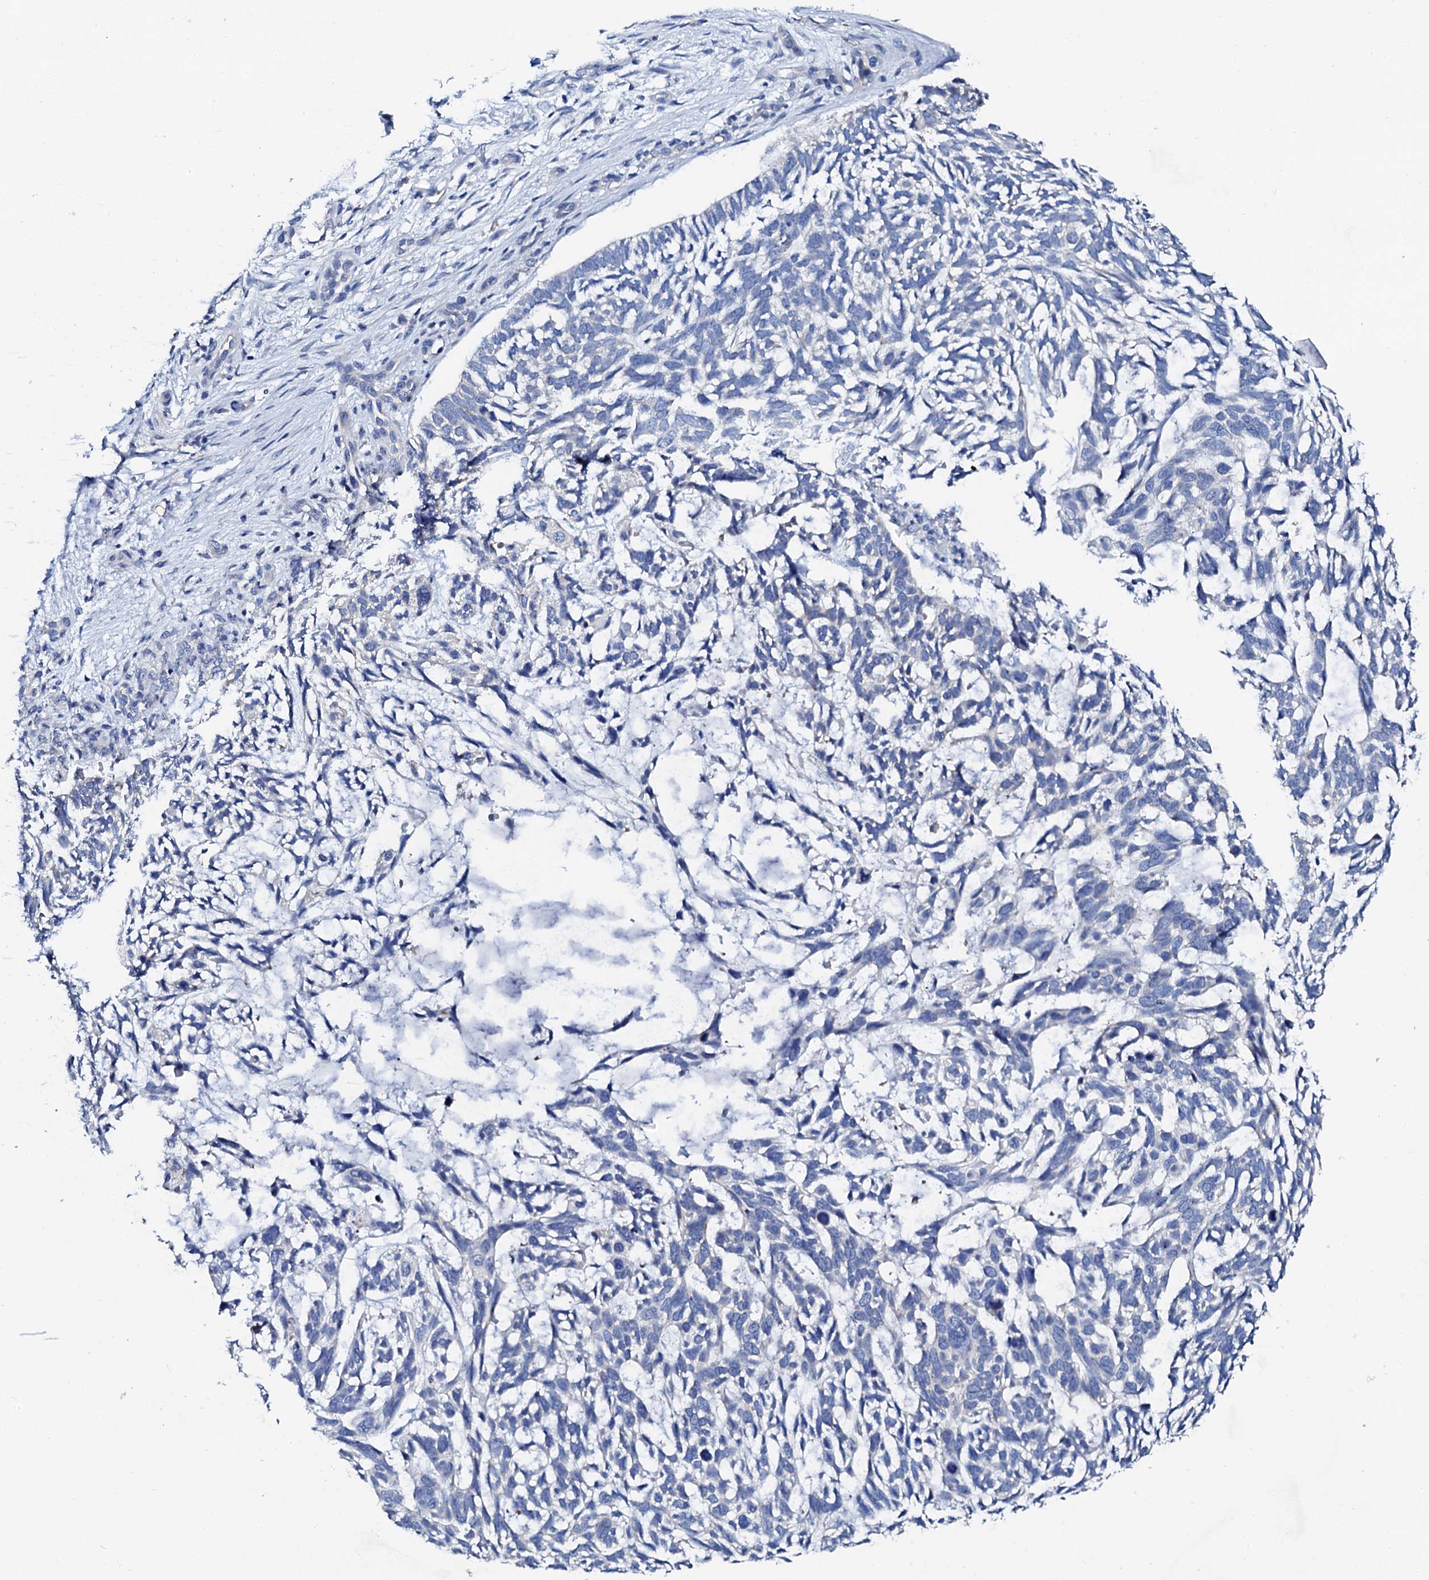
{"staining": {"intensity": "negative", "quantity": "none", "location": "none"}, "tissue": "skin cancer", "cell_type": "Tumor cells", "image_type": "cancer", "snomed": [{"axis": "morphology", "description": "Basal cell carcinoma"}, {"axis": "topography", "description": "Skin"}], "caption": "Human skin cancer (basal cell carcinoma) stained for a protein using immunohistochemistry reveals no staining in tumor cells.", "gene": "TRDN", "patient": {"sex": "male", "age": 88}}